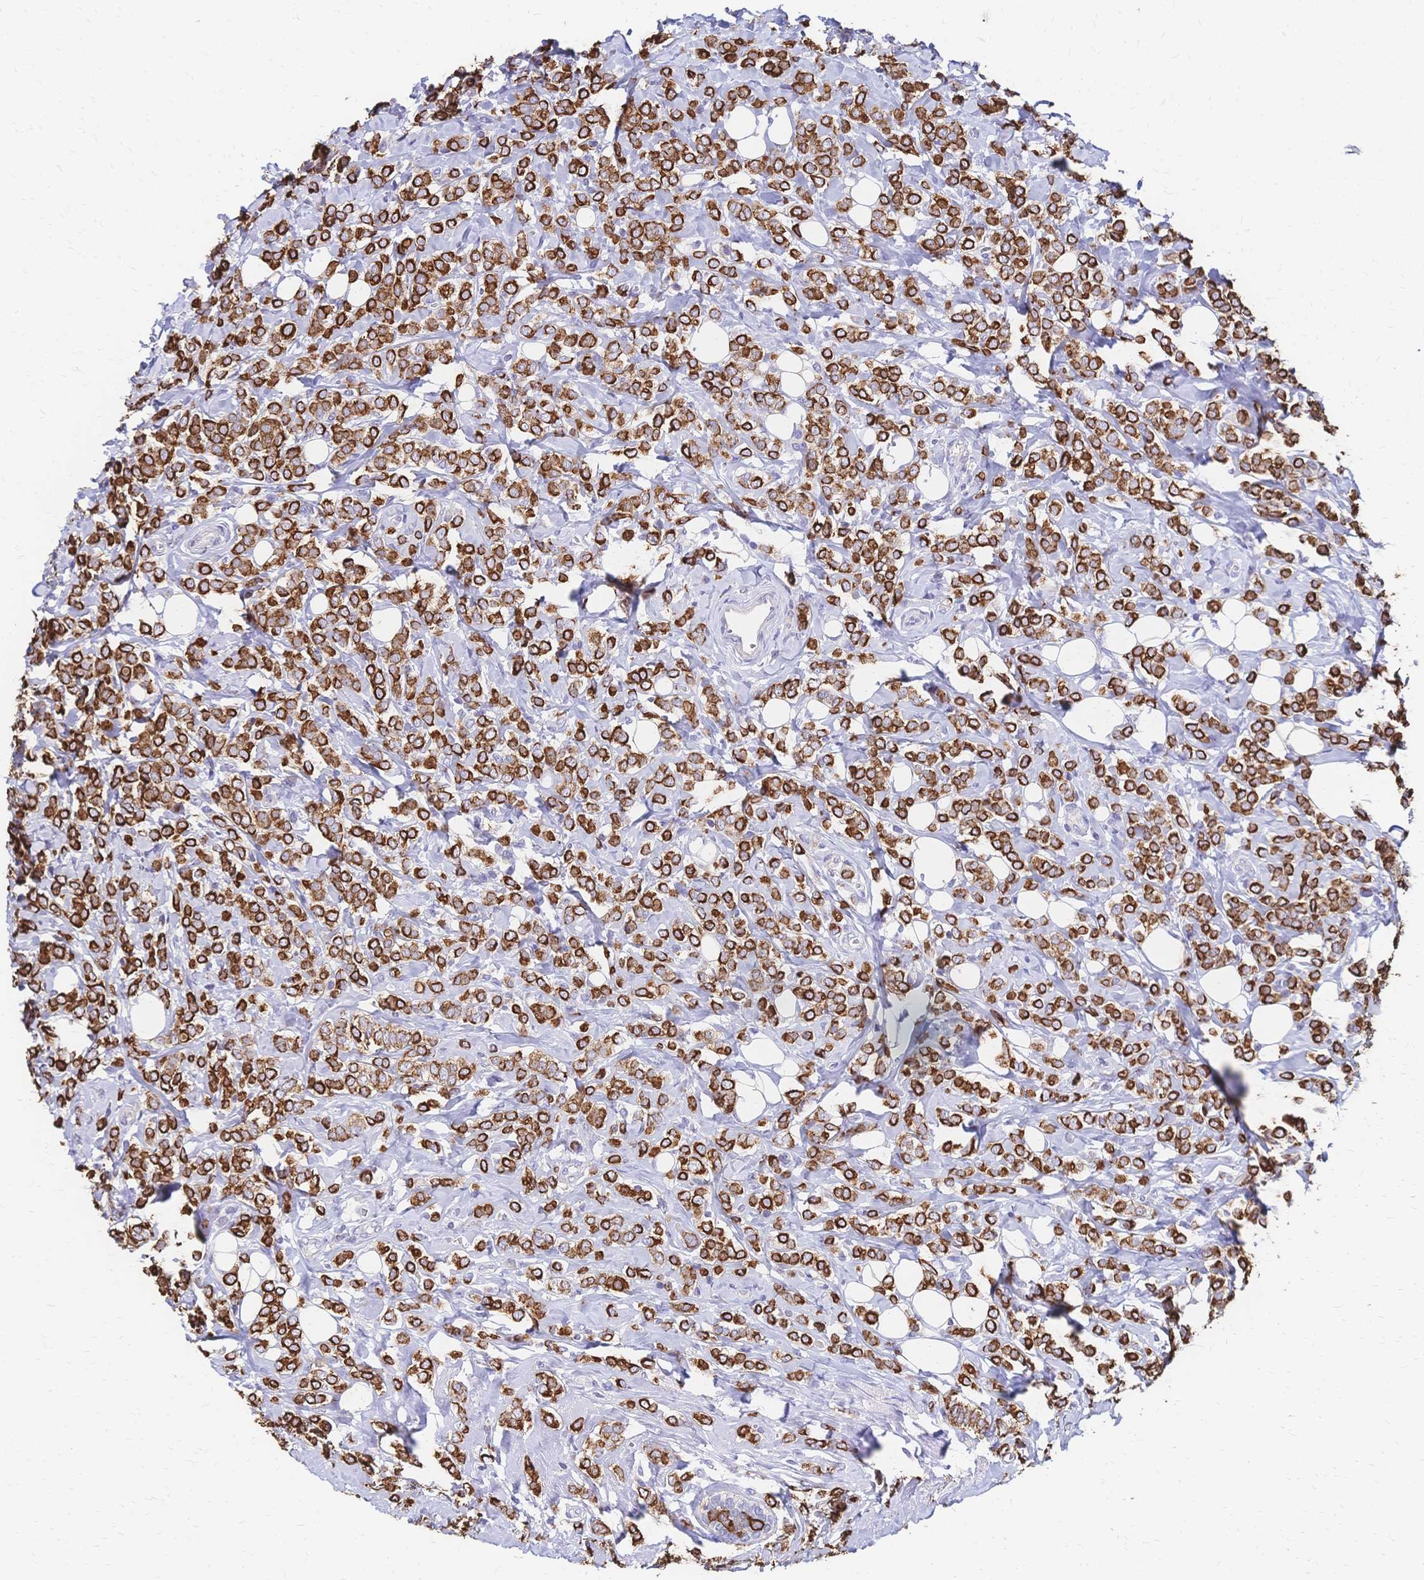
{"staining": {"intensity": "strong", "quantity": ">75%", "location": "cytoplasmic/membranous"}, "tissue": "breast cancer", "cell_type": "Tumor cells", "image_type": "cancer", "snomed": [{"axis": "morphology", "description": "Lobular carcinoma"}, {"axis": "topography", "description": "Breast"}], "caption": "Breast cancer was stained to show a protein in brown. There is high levels of strong cytoplasmic/membranous positivity in approximately >75% of tumor cells.", "gene": "DTNB", "patient": {"sex": "female", "age": 49}}